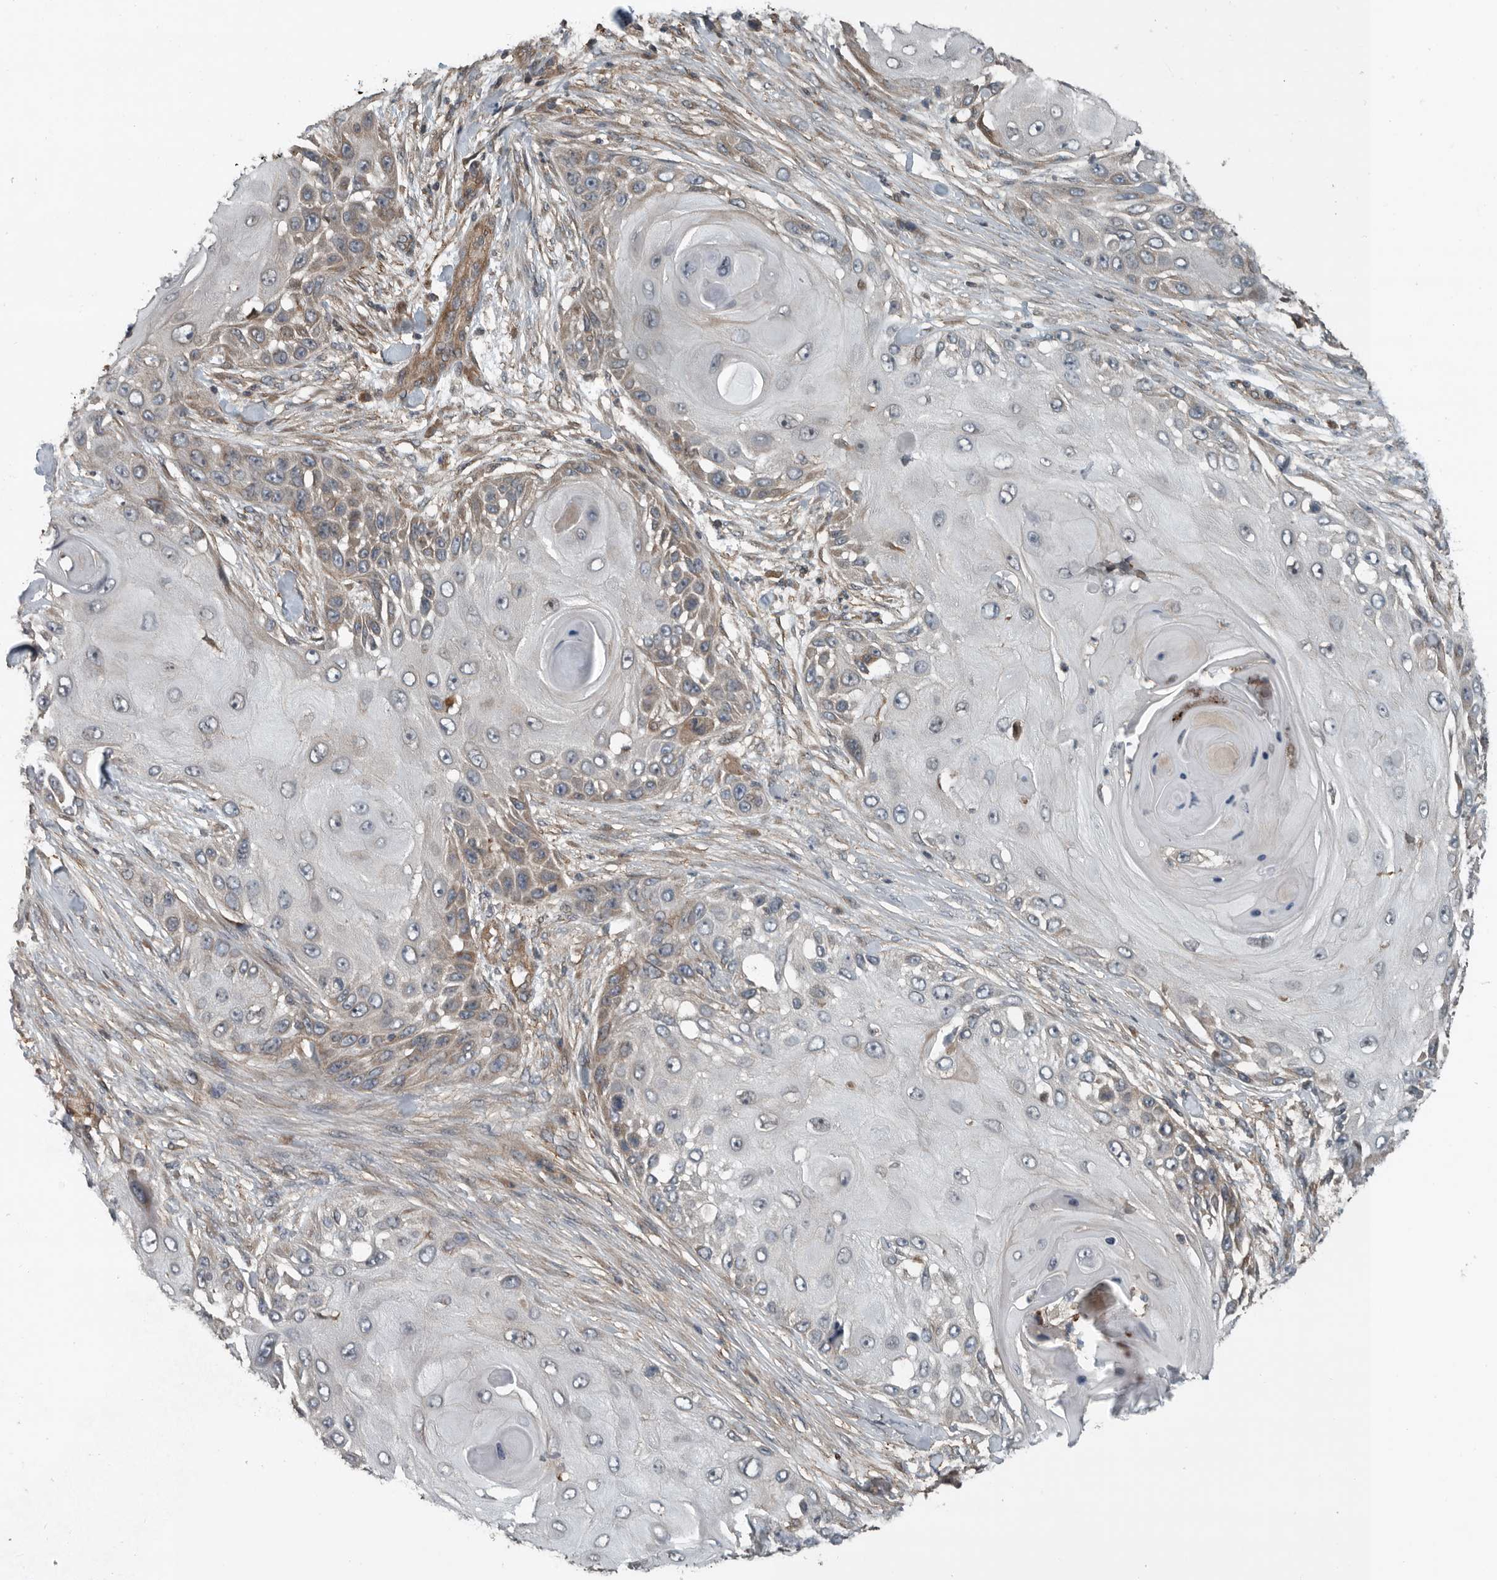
{"staining": {"intensity": "negative", "quantity": "none", "location": "none"}, "tissue": "skin cancer", "cell_type": "Tumor cells", "image_type": "cancer", "snomed": [{"axis": "morphology", "description": "Squamous cell carcinoma, NOS"}, {"axis": "topography", "description": "Skin"}], "caption": "This is an IHC micrograph of human squamous cell carcinoma (skin). There is no staining in tumor cells.", "gene": "AMFR", "patient": {"sex": "female", "age": 44}}